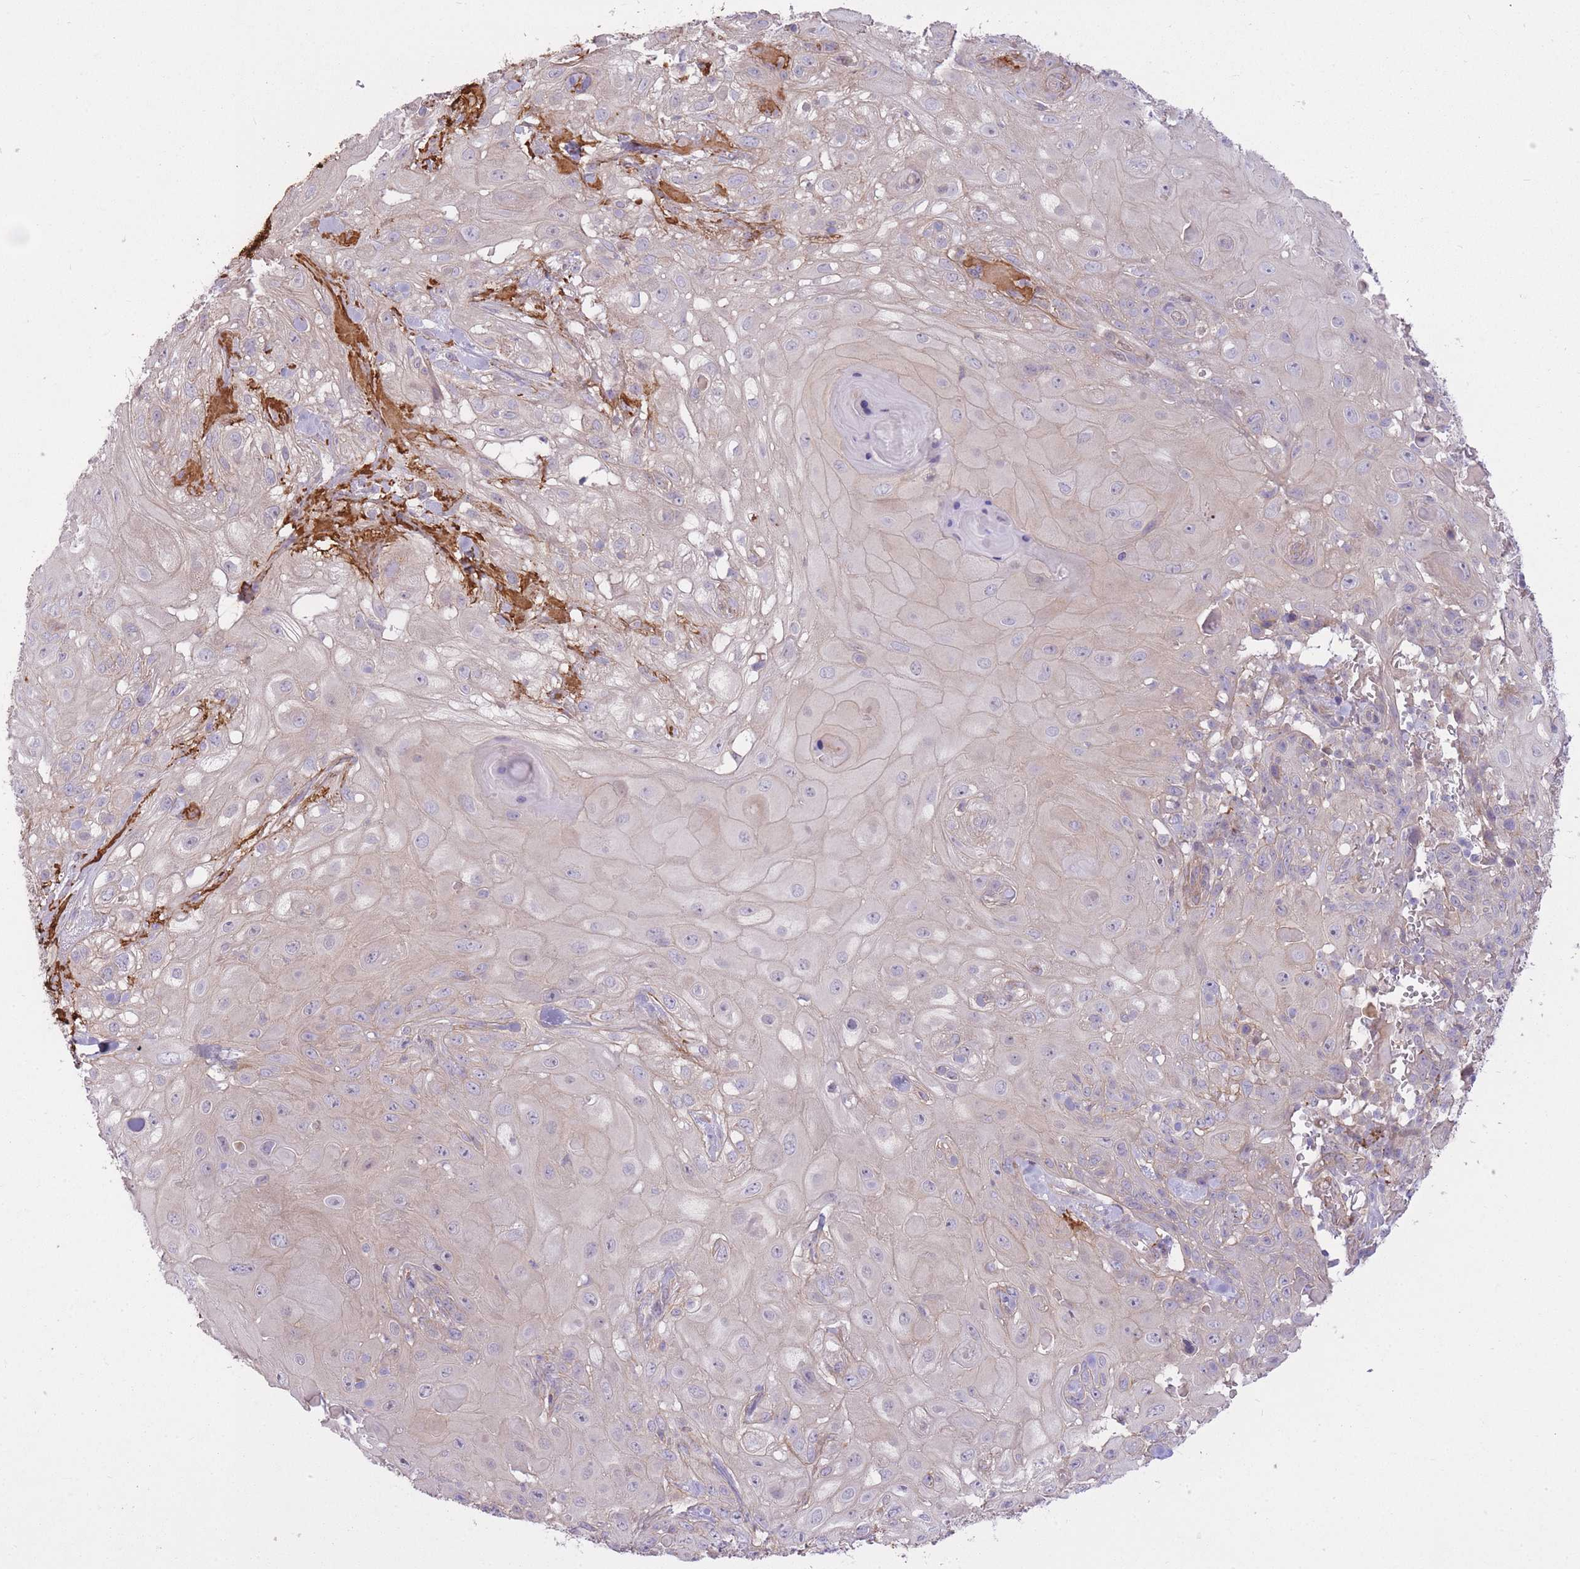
{"staining": {"intensity": "weak", "quantity": "25%-75%", "location": "cytoplasmic/membranous"}, "tissue": "skin cancer", "cell_type": "Tumor cells", "image_type": "cancer", "snomed": [{"axis": "morphology", "description": "Normal tissue, NOS"}, {"axis": "morphology", "description": "Squamous cell carcinoma, NOS"}, {"axis": "topography", "description": "Skin"}, {"axis": "topography", "description": "Cartilage tissue"}], "caption": "Brown immunohistochemical staining in human squamous cell carcinoma (skin) reveals weak cytoplasmic/membranous staining in about 25%-75% of tumor cells. Using DAB (3,3'-diaminobenzidine) (brown) and hematoxylin (blue) stains, captured at high magnification using brightfield microscopy.", "gene": "REV1", "patient": {"sex": "female", "age": 79}}